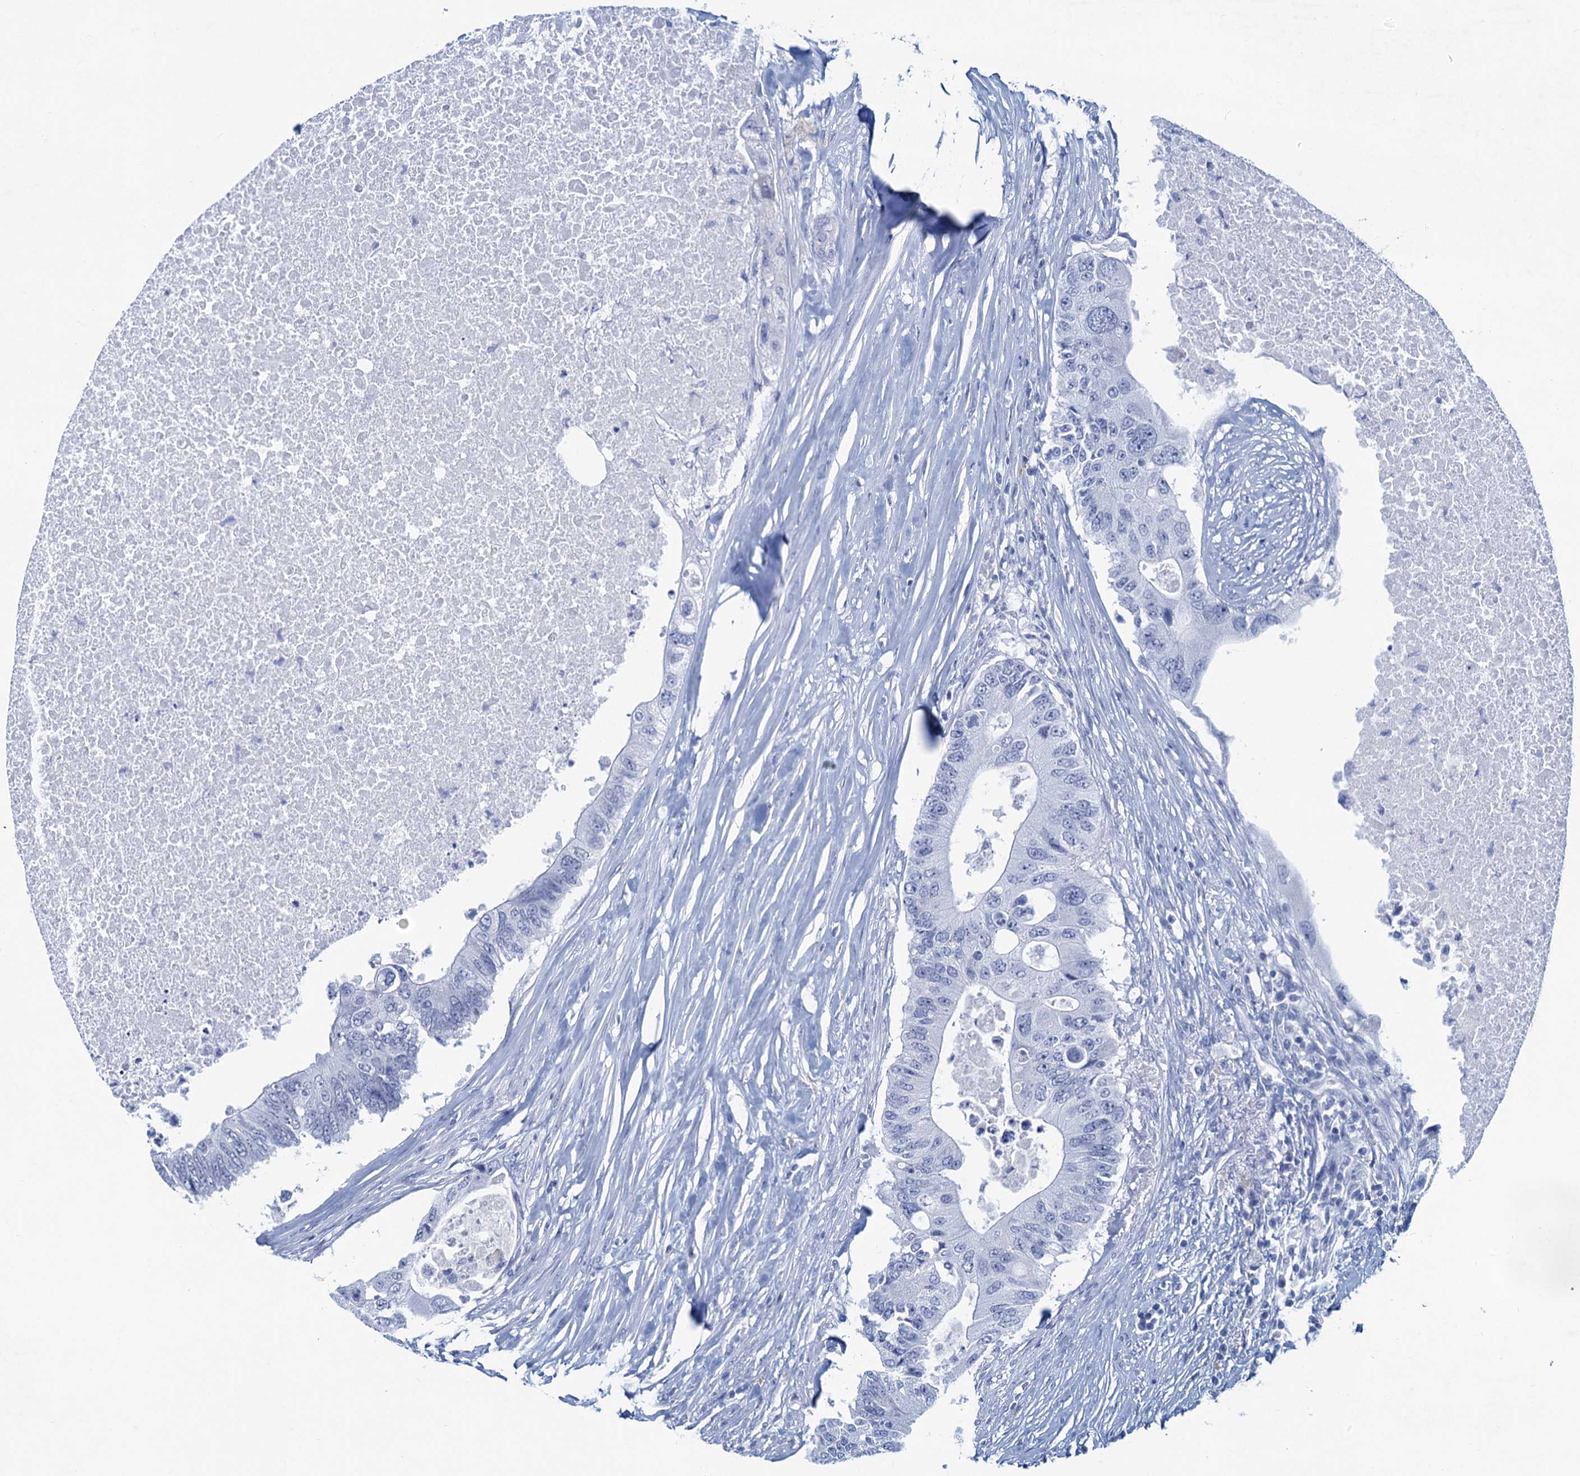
{"staining": {"intensity": "negative", "quantity": "none", "location": "none"}, "tissue": "colorectal cancer", "cell_type": "Tumor cells", "image_type": "cancer", "snomed": [{"axis": "morphology", "description": "Adenocarcinoma, NOS"}, {"axis": "topography", "description": "Colon"}], "caption": "Adenocarcinoma (colorectal) was stained to show a protein in brown. There is no significant positivity in tumor cells.", "gene": "HAPSTR1", "patient": {"sex": "male", "age": 71}}